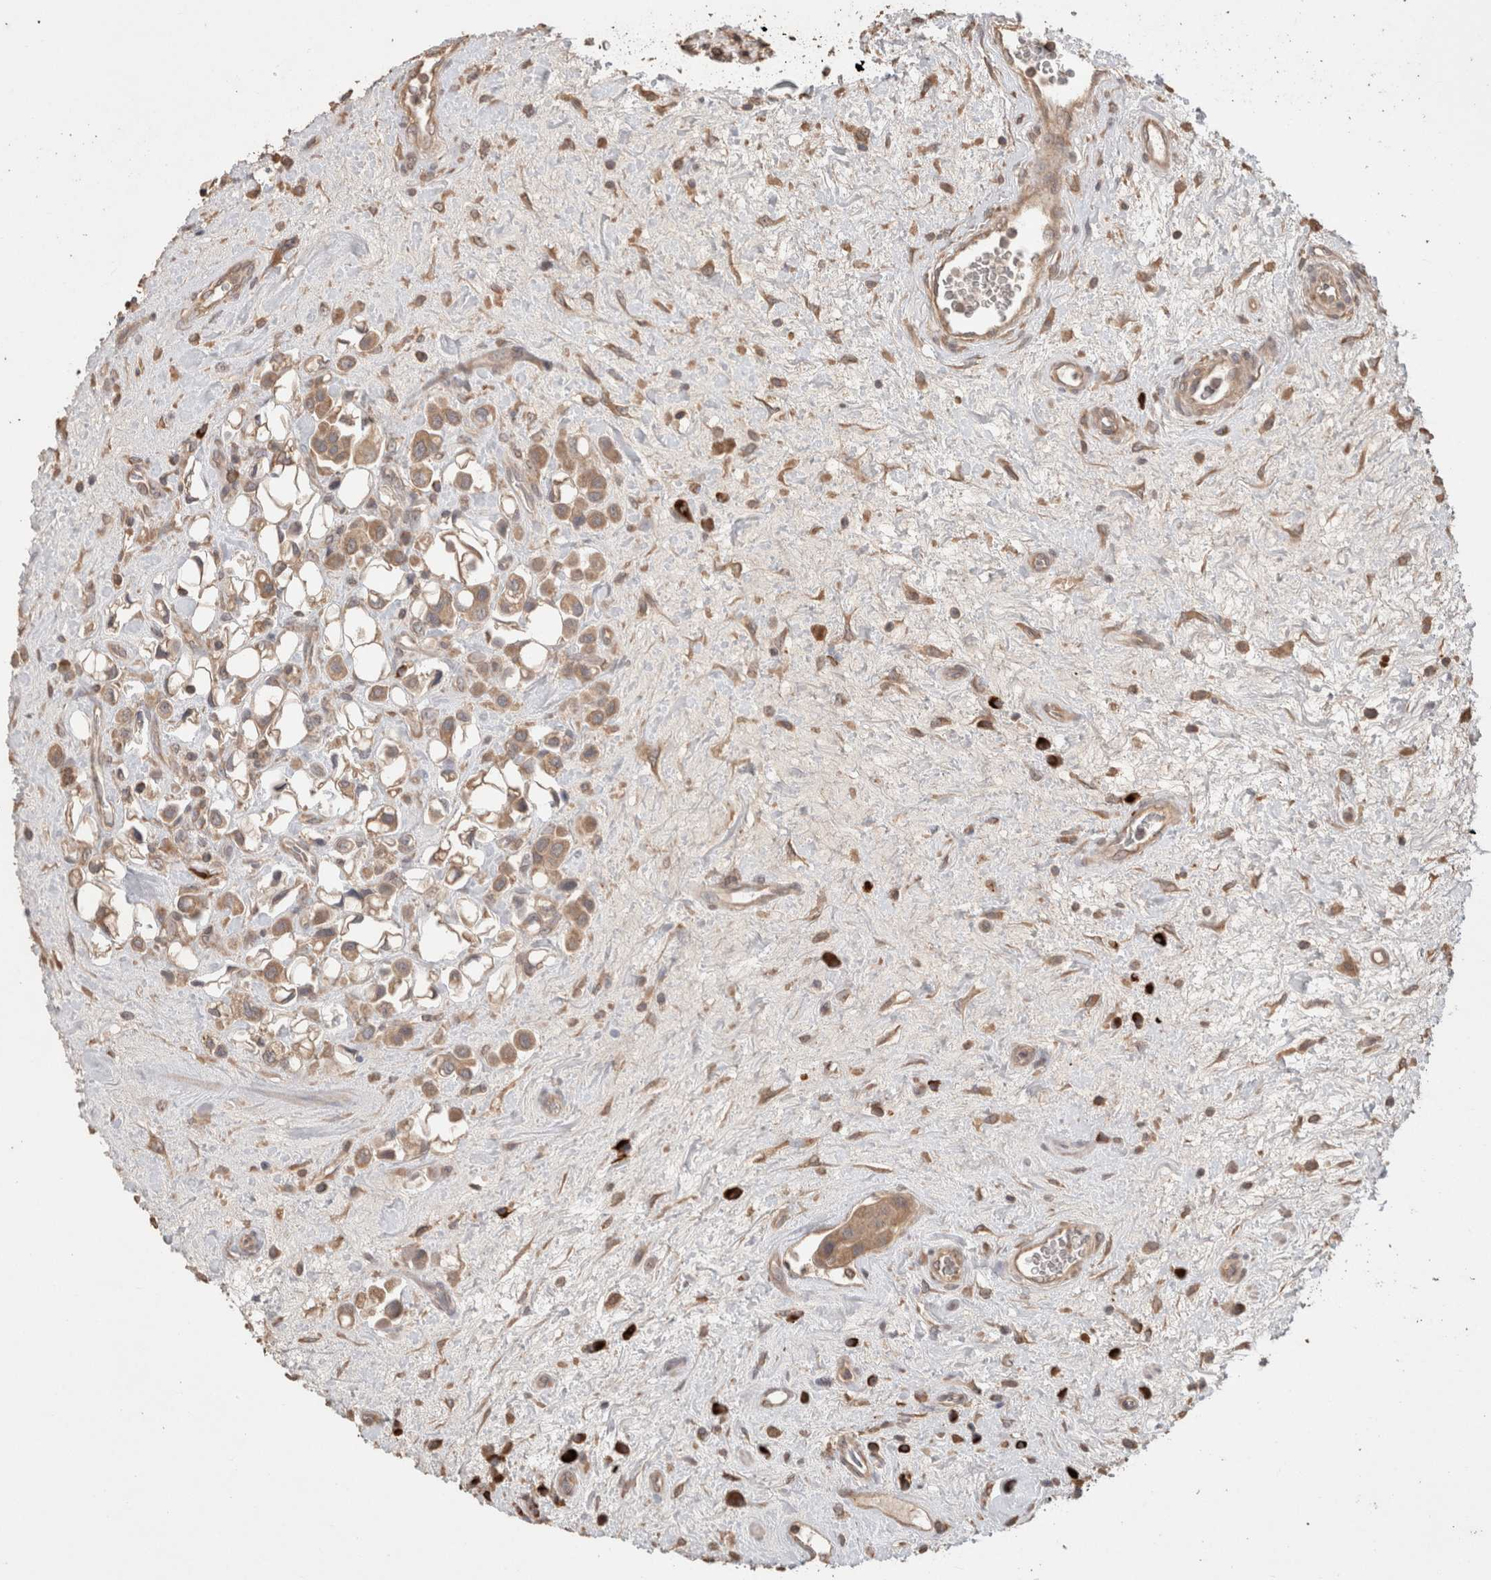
{"staining": {"intensity": "moderate", "quantity": "<25%", "location": "cytoplasmic/membranous"}, "tissue": "urothelial cancer", "cell_type": "Tumor cells", "image_type": "cancer", "snomed": [{"axis": "morphology", "description": "Urothelial carcinoma, High grade"}, {"axis": "topography", "description": "Urinary bladder"}], "caption": "Immunohistochemistry (IHC) staining of urothelial cancer, which exhibits low levels of moderate cytoplasmic/membranous expression in approximately <25% of tumor cells indicating moderate cytoplasmic/membranous protein expression. The staining was performed using DAB (brown) for protein detection and nuclei were counterstained in hematoxylin (blue).", "gene": "HROB", "patient": {"sex": "male", "age": 50}}